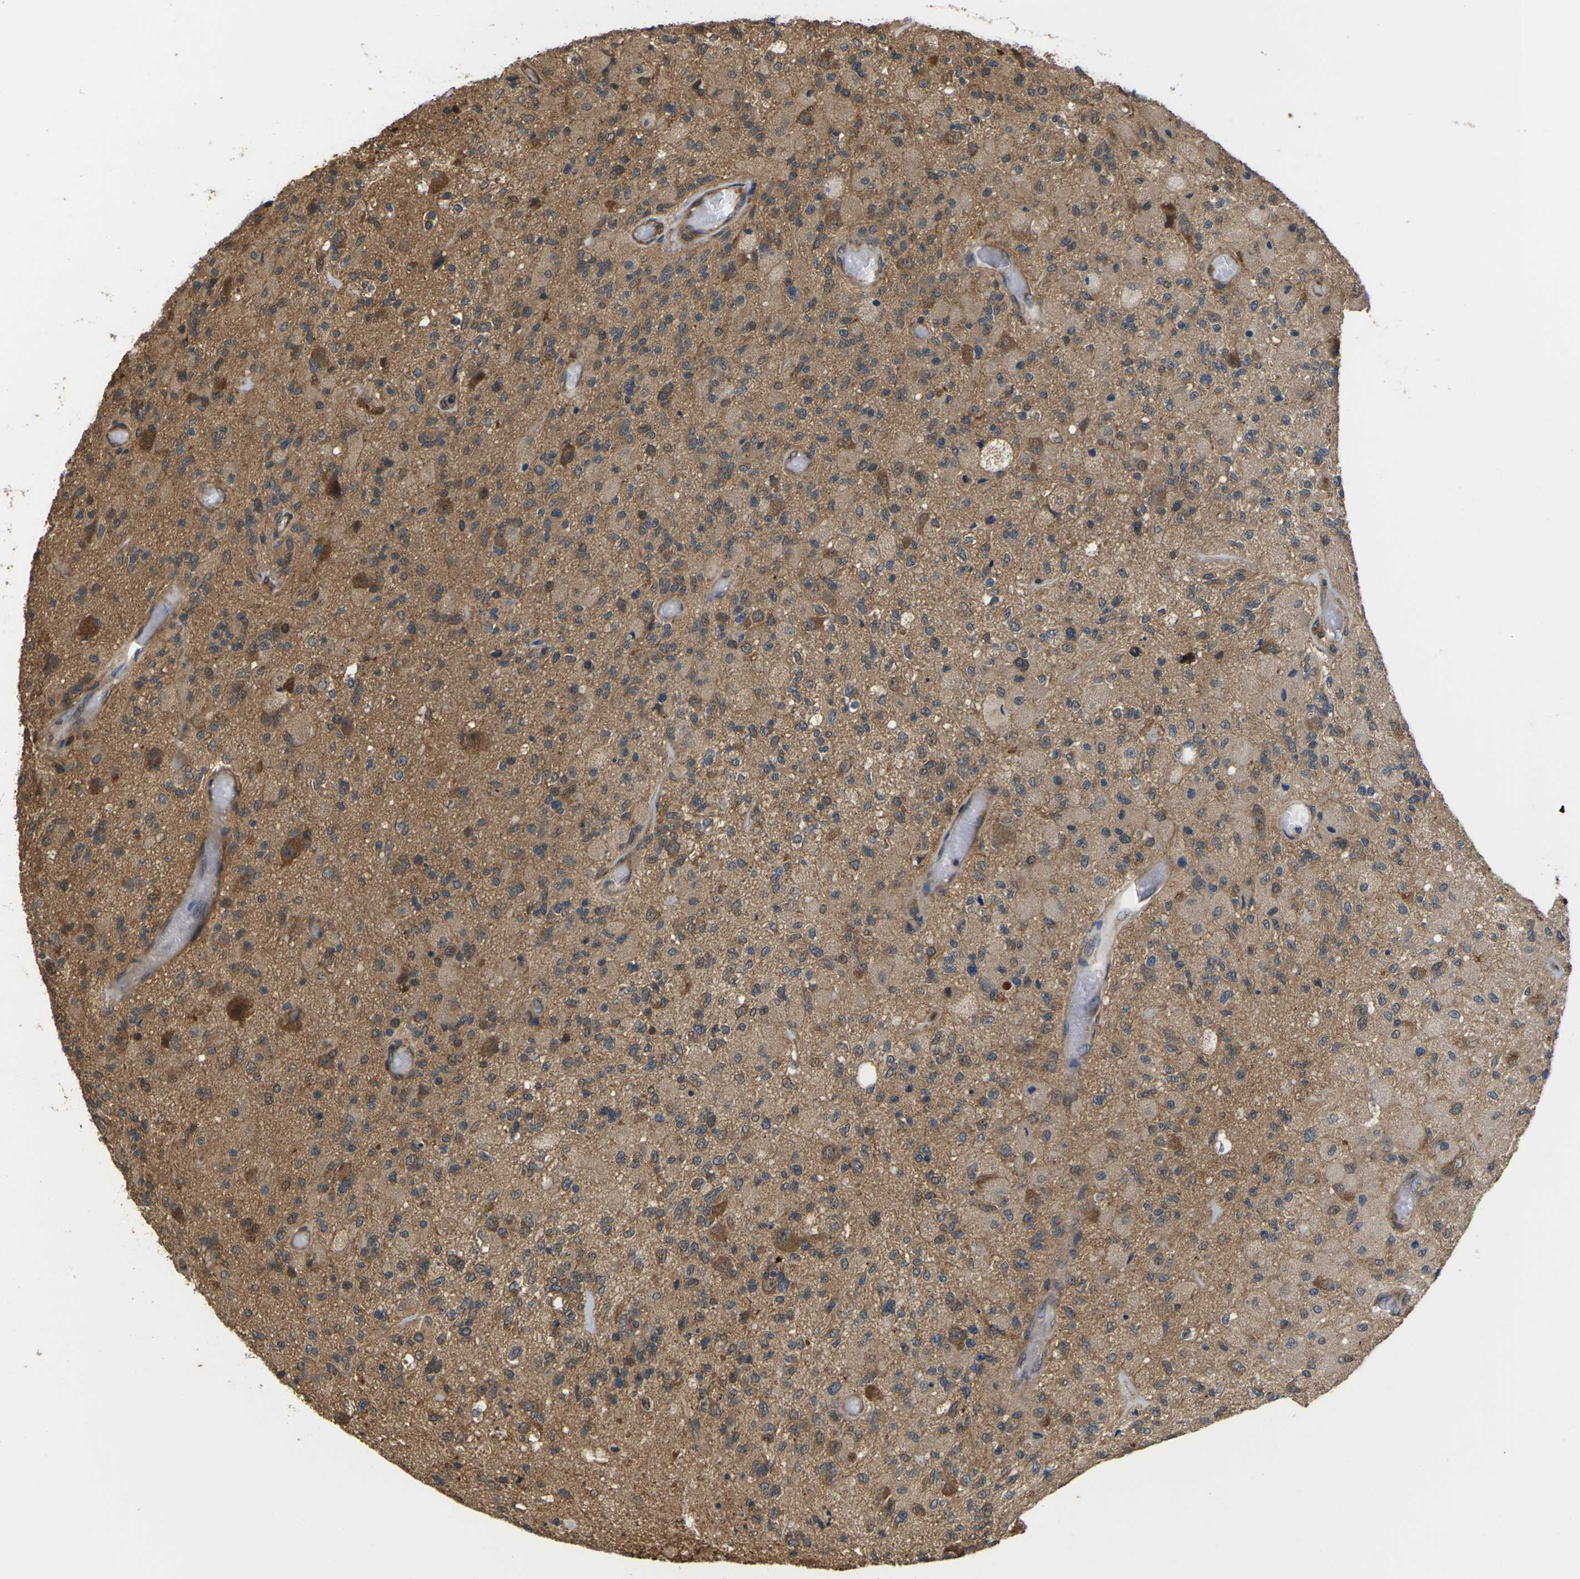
{"staining": {"intensity": "moderate", "quantity": ">75%", "location": "cytoplasmic/membranous"}, "tissue": "glioma", "cell_type": "Tumor cells", "image_type": "cancer", "snomed": [{"axis": "morphology", "description": "Normal tissue, NOS"}, {"axis": "morphology", "description": "Glioma, malignant, High grade"}, {"axis": "topography", "description": "Cerebral cortex"}], "caption": "Malignant glioma (high-grade) tissue exhibits moderate cytoplasmic/membranous expression in approximately >75% of tumor cells", "gene": "NRAS", "patient": {"sex": "male", "age": 77}}